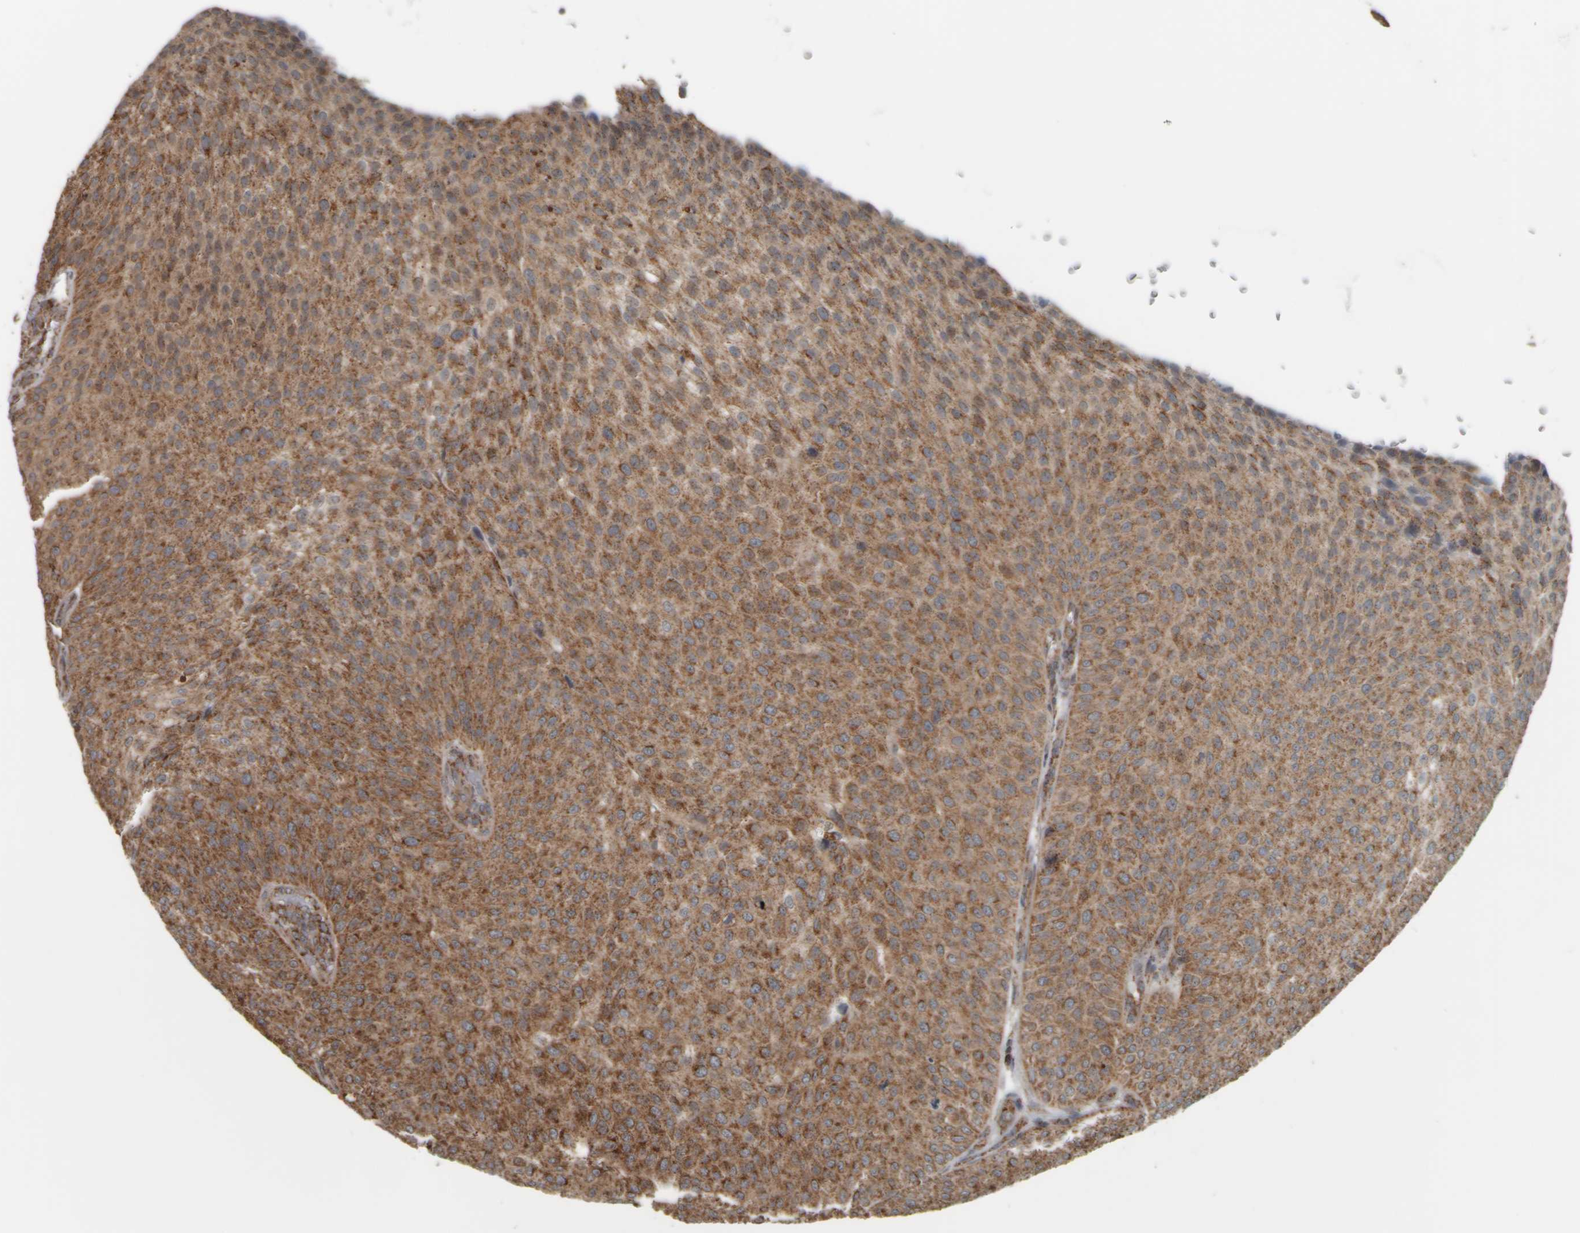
{"staining": {"intensity": "moderate", "quantity": ">75%", "location": "cytoplasmic/membranous"}, "tissue": "urothelial cancer", "cell_type": "Tumor cells", "image_type": "cancer", "snomed": [{"axis": "morphology", "description": "Urothelial carcinoma, Low grade"}, {"axis": "topography", "description": "Smooth muscle"}, {"axis": "topography", "description": "Urinary bladder"}], "caption": "A high-resolution image shows IHC staining of urothelial cancer, which reveals moderate cytoplasmic/membranous expression in approximately >75% of tumor cells. Immunohistochemistry (ihc) stains the protein in brown and the nuclei are stained blue.", "gene": "APBB2", "patient": {"sex": "male", "age": 60}}